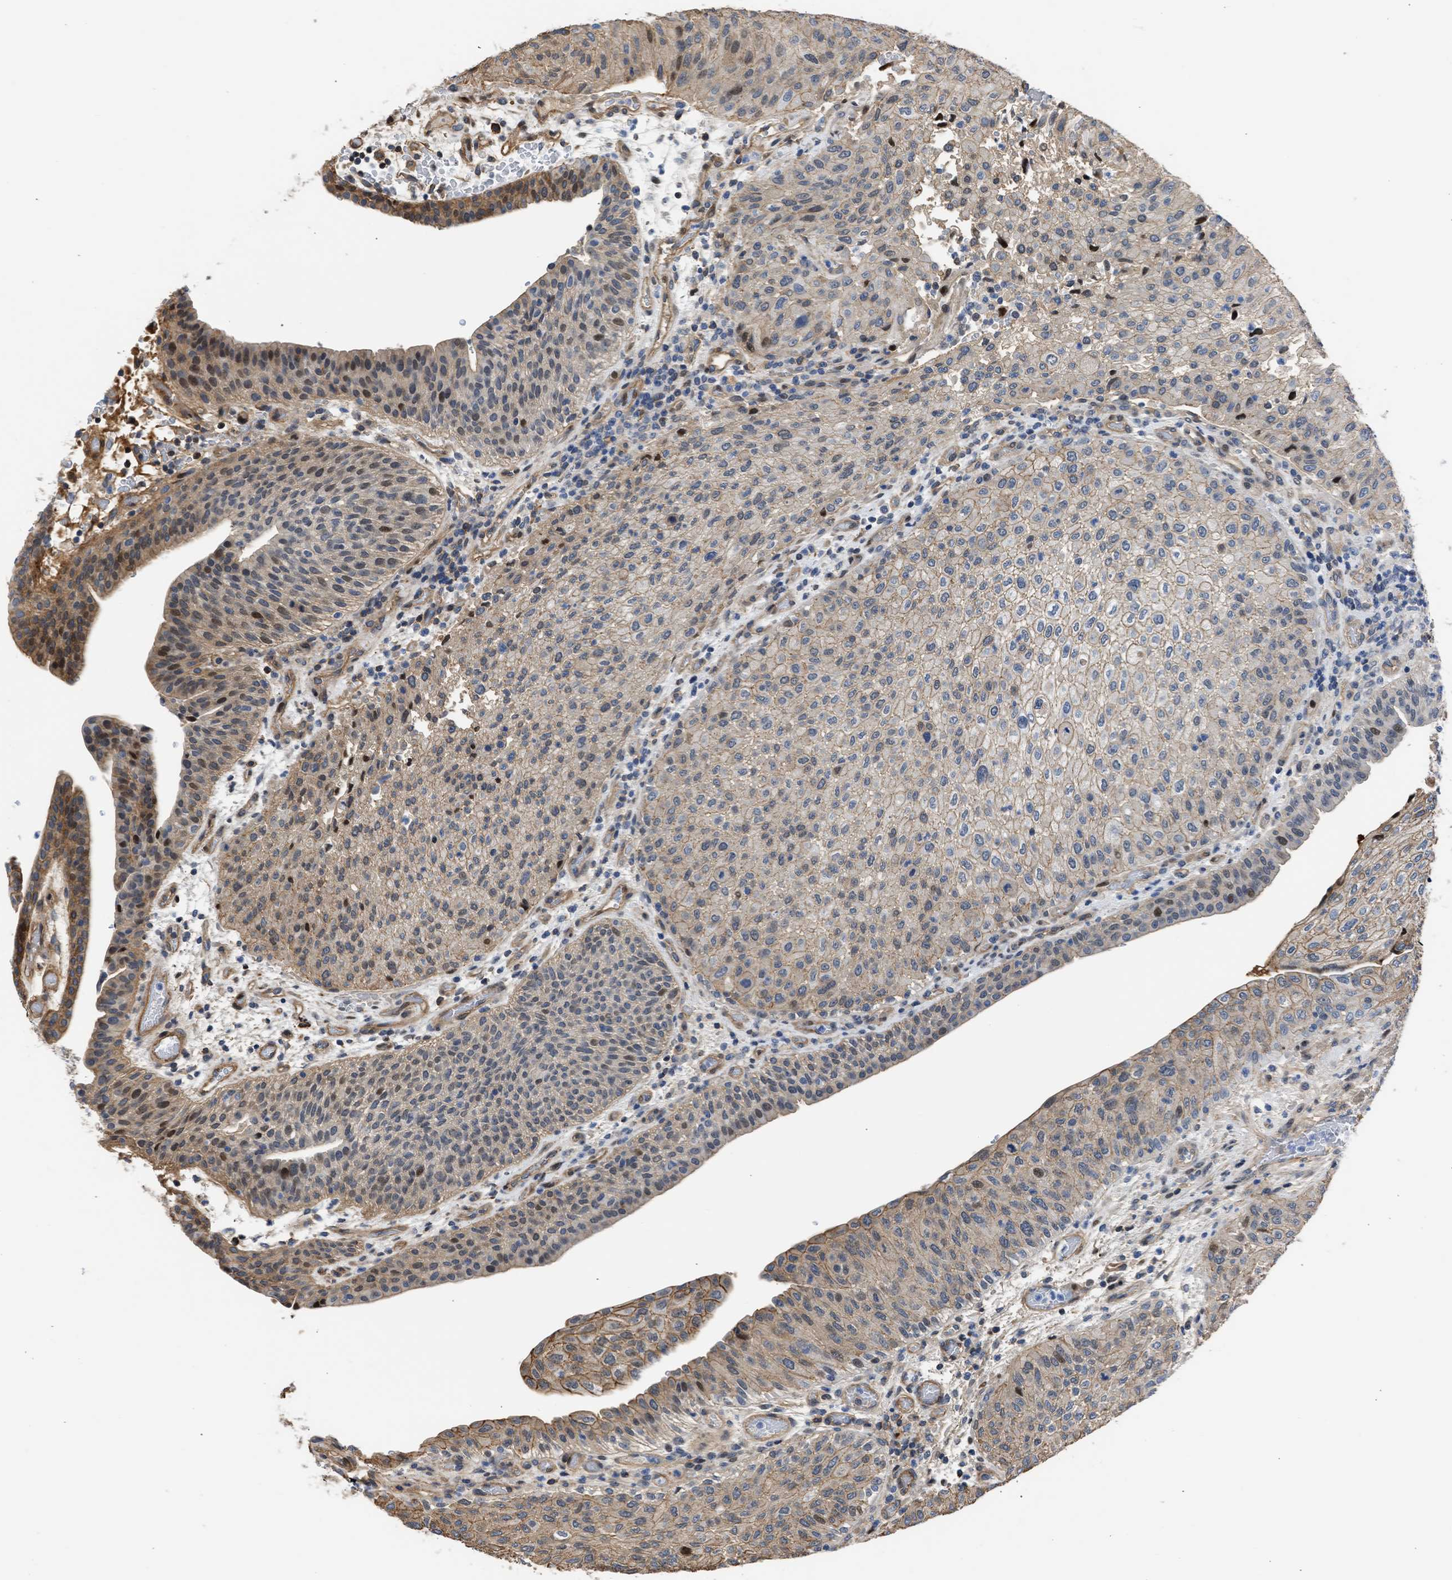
{"staining": {"intensity": "weak", "quantity": "25%-75%", "location": "cytoplasmic/membranous"}, "tissue": "urothelial cancer", "cell_type": "Tumor cells", "image_type": "cancer", "snomed": [{"axis": "morphology", "description": "Urothelial carcinoma, Low grade"}, {"axis": "morphology", "description": "Urothelial carcinoma, High grade"}, {"axis": "topography", "description": "Urinary bladder"}], "caption": "Immunohistochemical staining of human urothelial carcinoma (high-grade) reveals low levels of weak cytoplasmic/membranous positivity in about 25%-75% of tumor cells.", "gene": "MAS1L", "patient": {"sex": "male", "age": 35}}